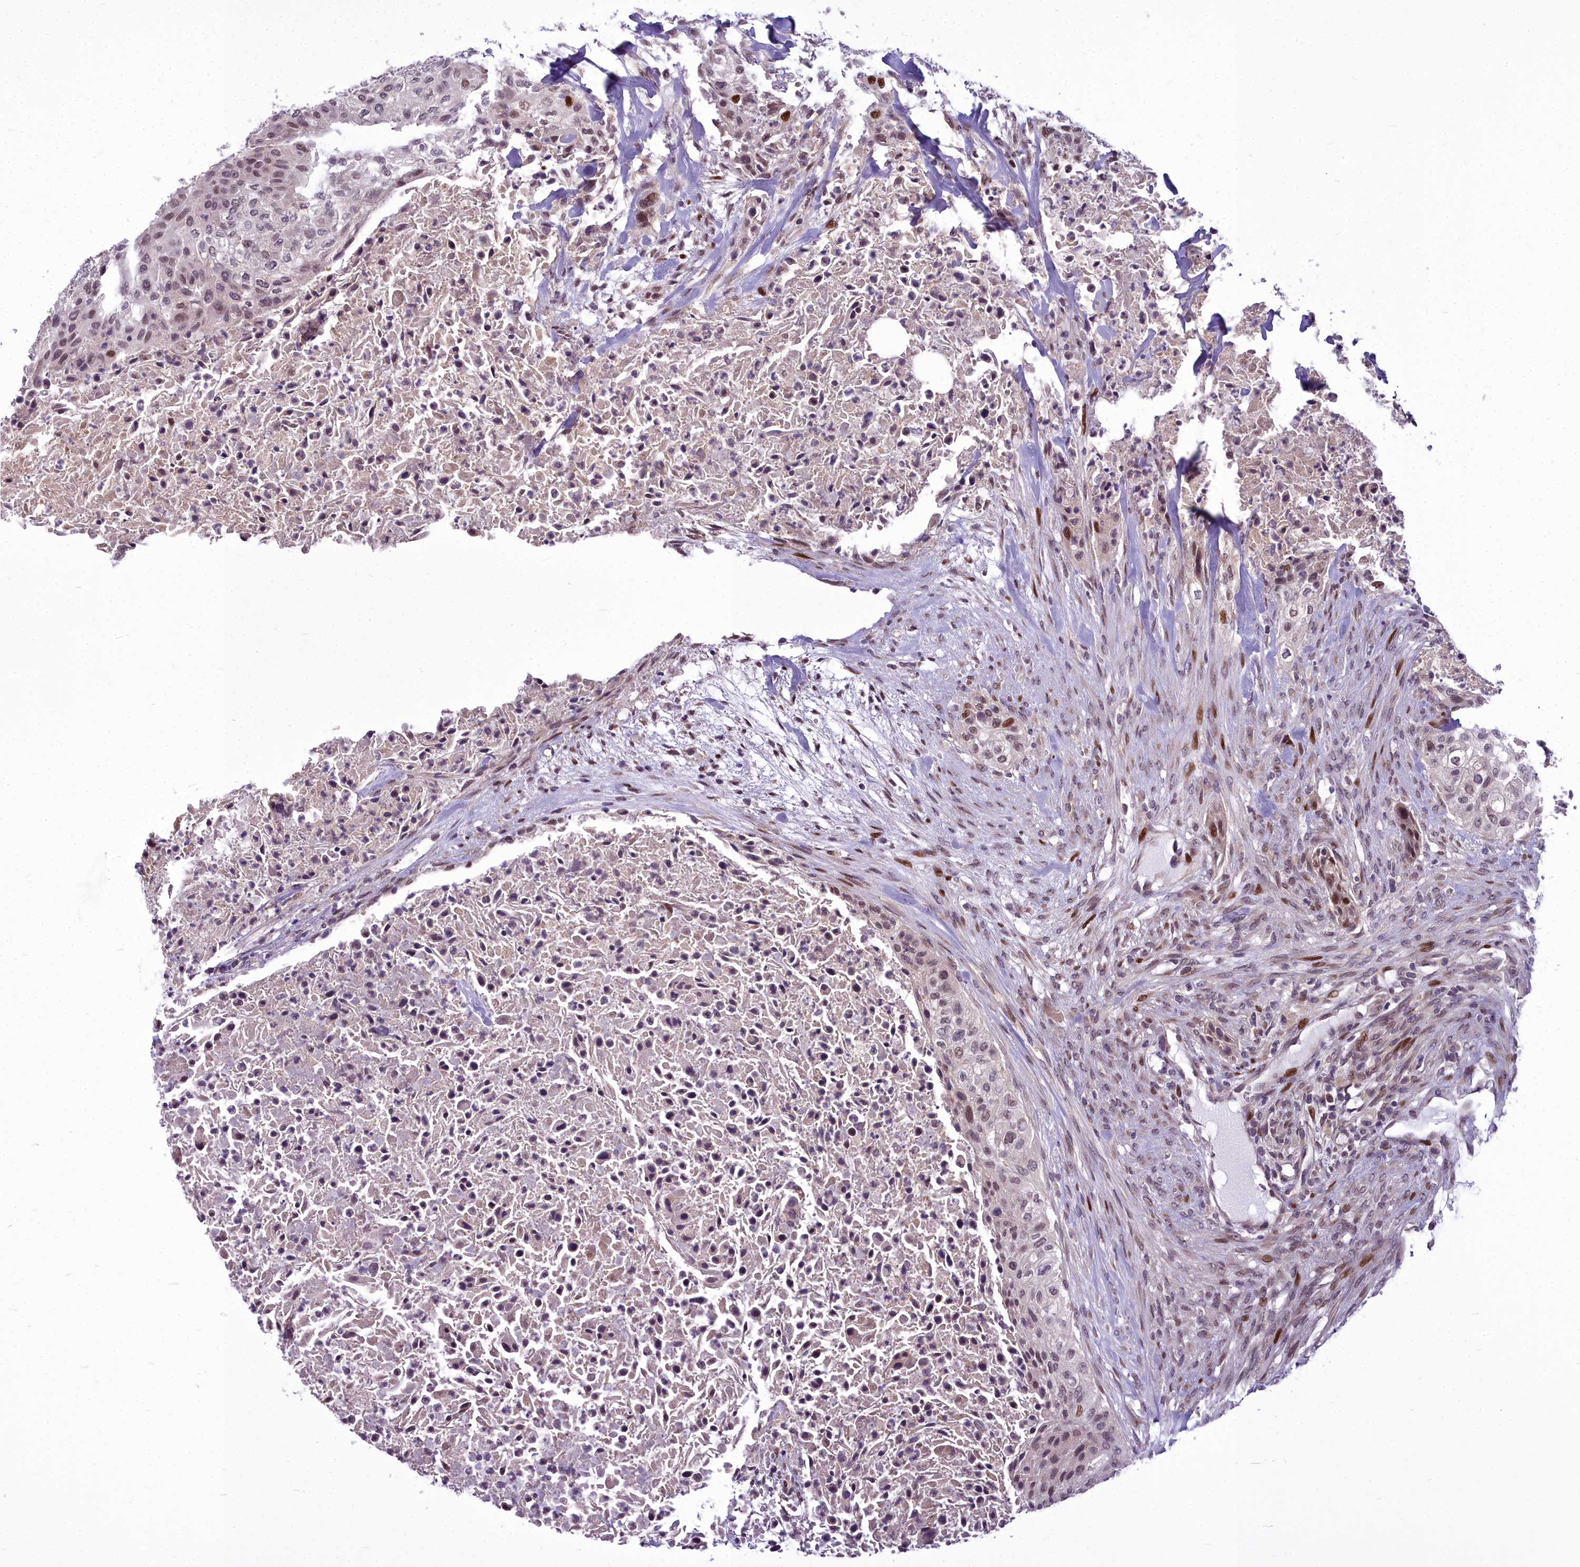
{"staining": {"intensity": "moderate", "quantity": "25%-75%", "location": "nuclear"}, "tissue": "urothelial cancer", "cell_type": "Tumor cells", "image_type": "cancer", "snomed": [{"axis": "morphology", "description": "Urothelial carcinoma, High grade"}, {"axis": "topography", "description": "Urinary bladder"}], "caption": "DAB (3,3'-diaminobenzidine) immunohistochemical staining of urothelial cancer reveals moderate nuclear protein positivity in about 25%-75% of tumor cells.", "gene": "AP1M1", "patient": {"sex": "male", "age": 35}}